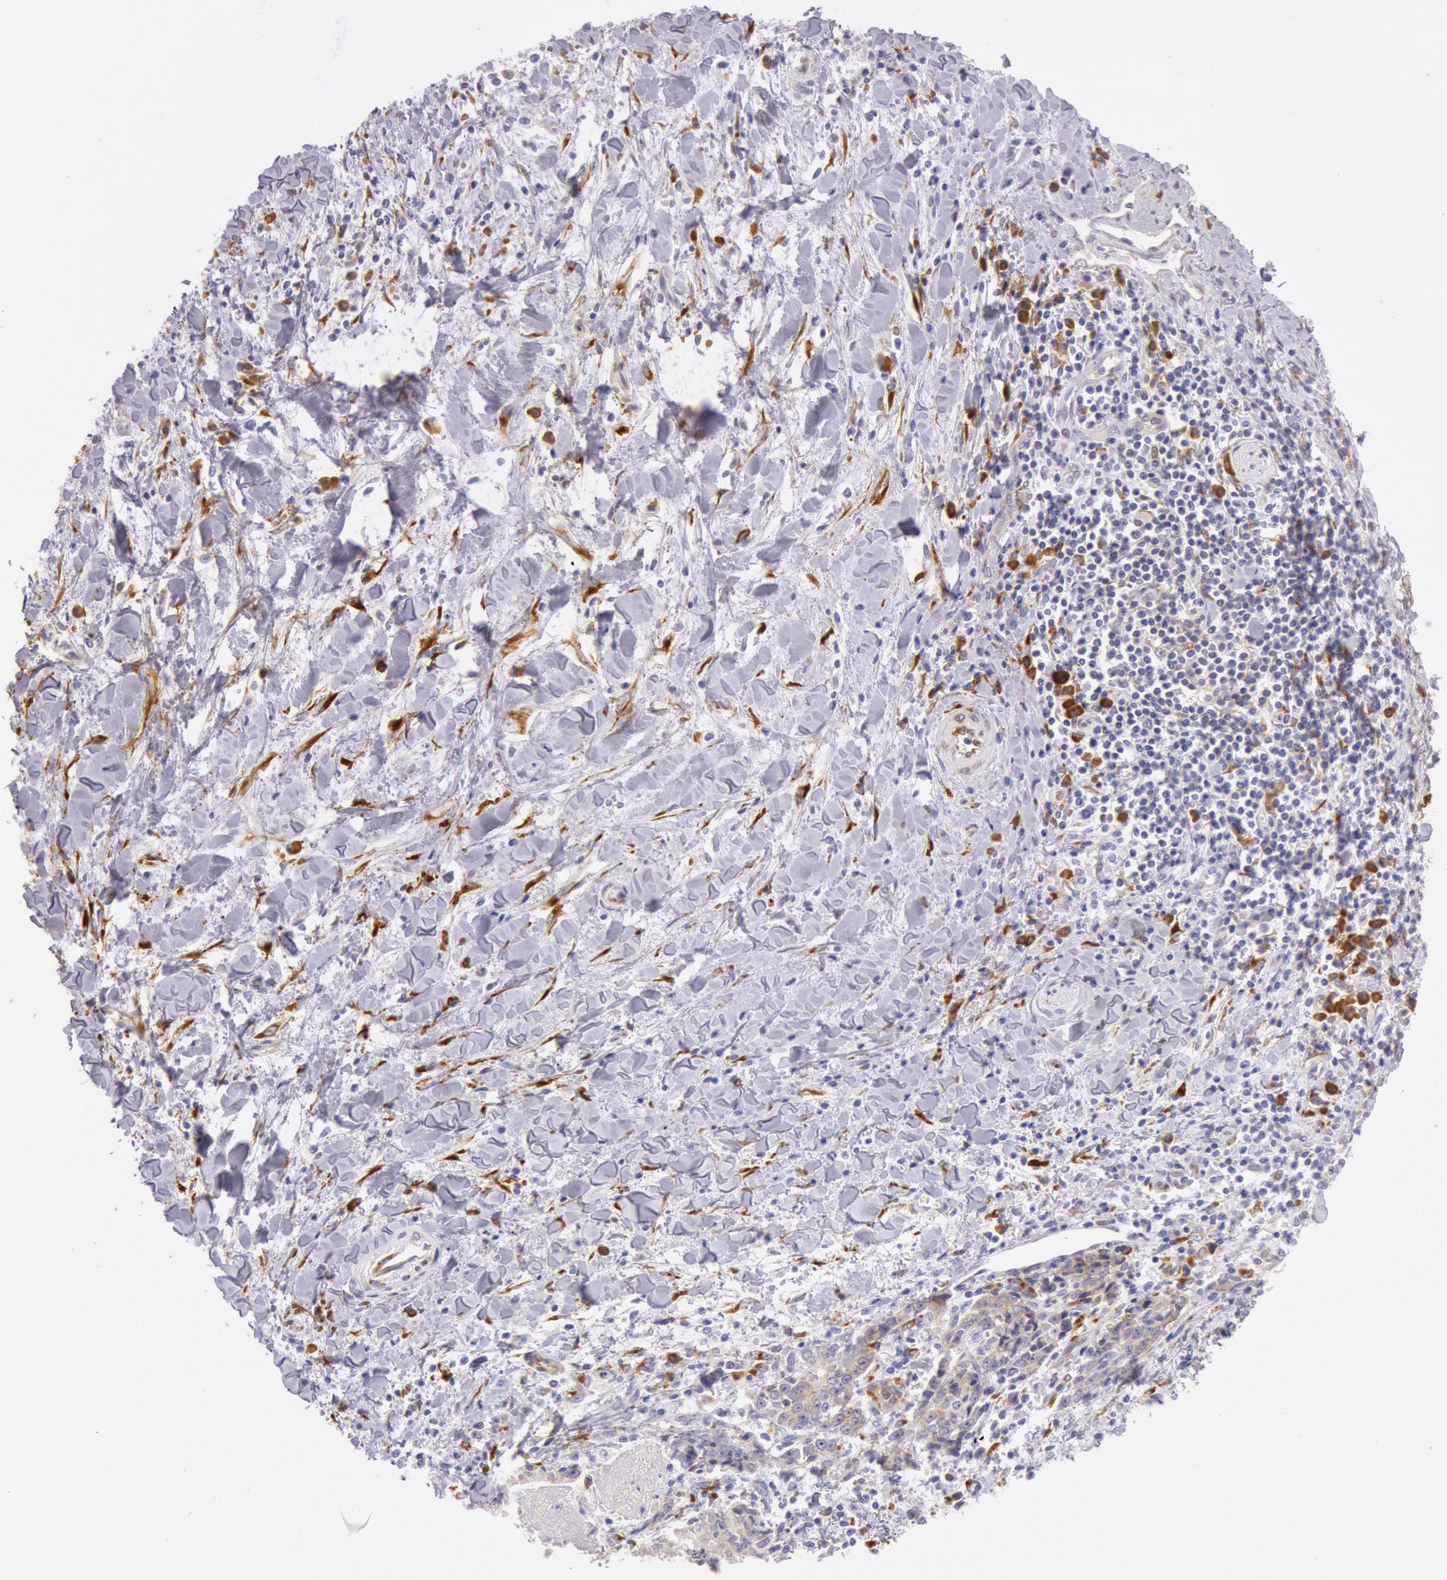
{"staining": {"intensity": "weak", "quantity": ">75%", "location": "cytoplasmic/membranous"}, "tissue": "liver cancer", "cell_type": "Tumor cells", "image_type": "cancer", "snomed": [{"axis": "morphology", "description": "Cholangiocarcinoma"}, {"axis": "topography", "description": "Liver"}], "caption": "Liver cancer (cholangiocarcinoma) tissue demonstrates weak cytoplasmic/membranous expression in approximately >75% of tumor cells", "gene": "CIDEB", "patient": {"sex": "male", "age": 57}}